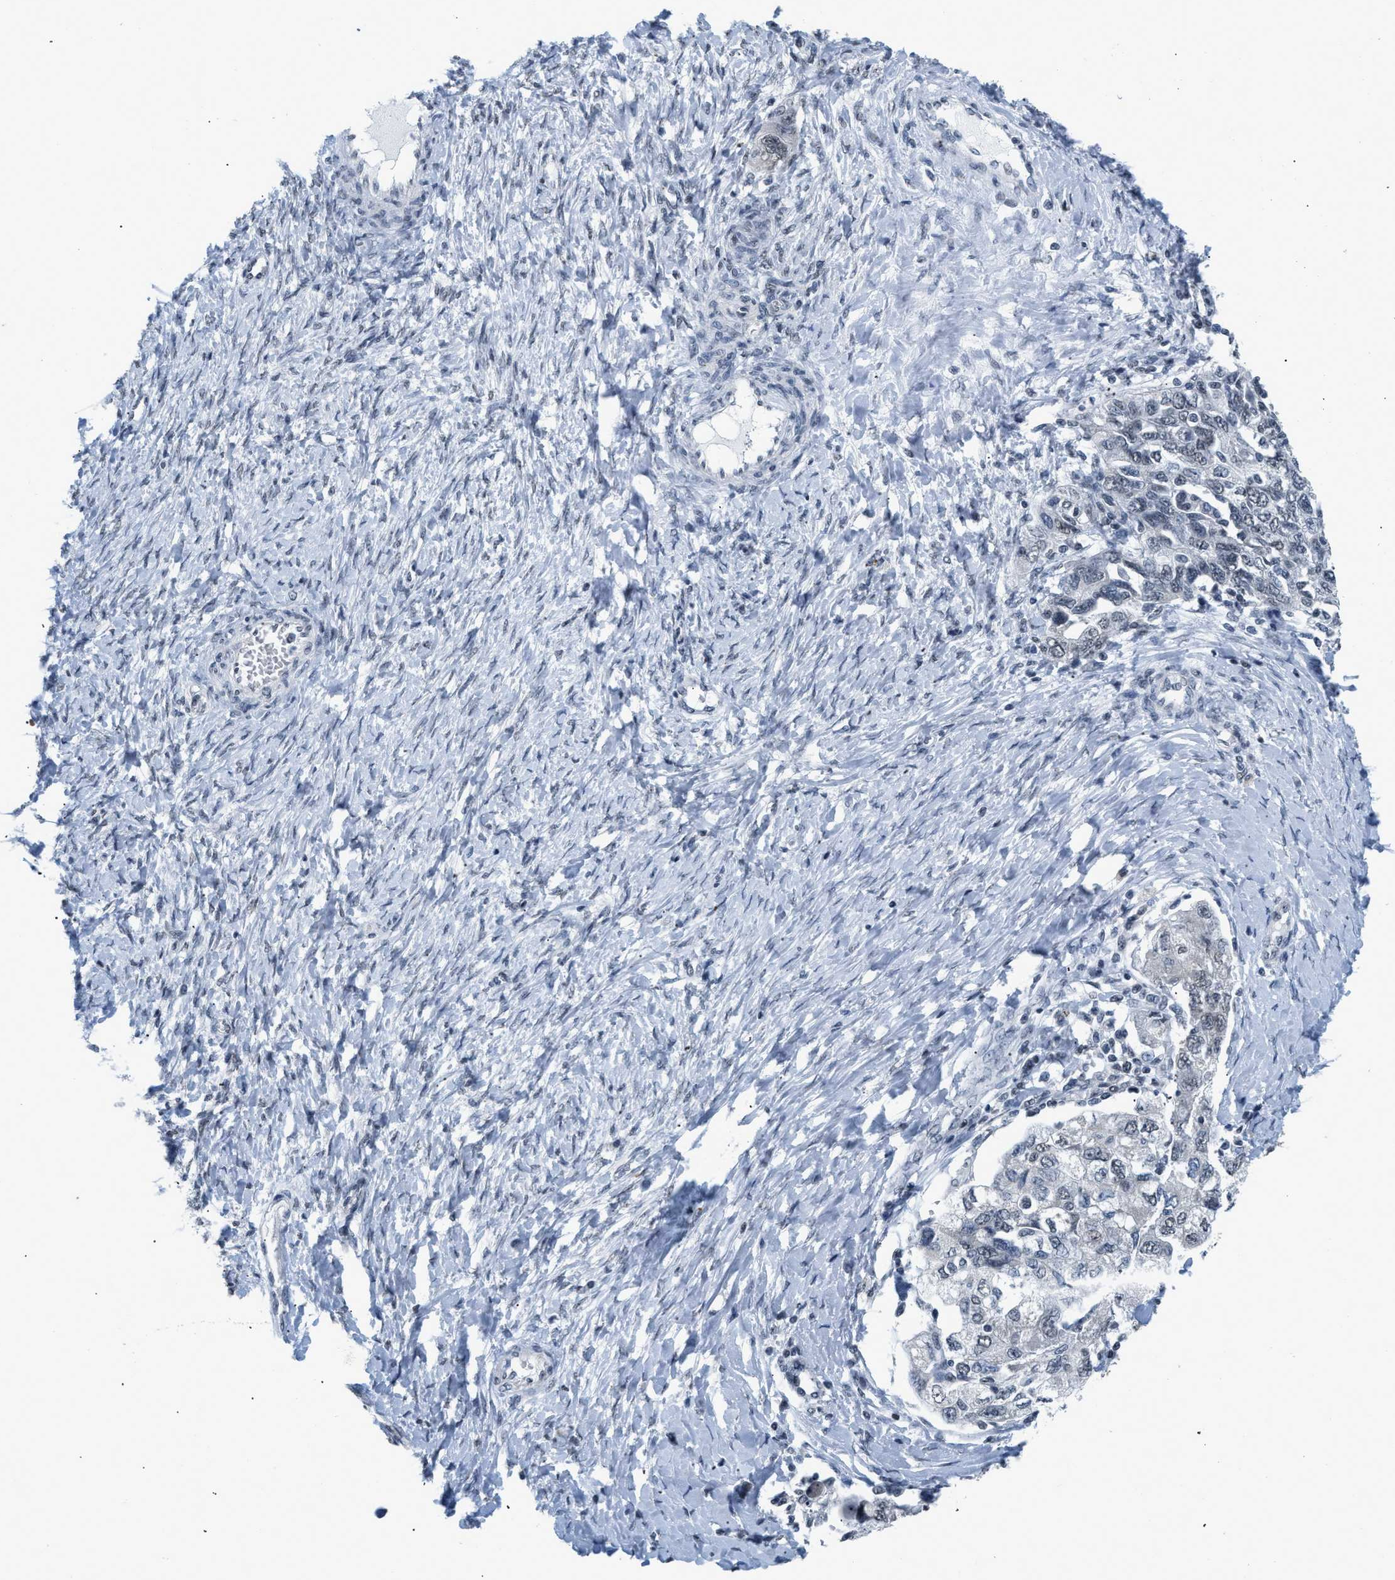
{"staining": {"intensity": "negative", "quantity": "none", "location": "none"}, "tissue": "ovarian cancer", "cell_type": "Tumor cells", "image_type": "cancer", "snomed": [{"axis": "morphology", "description": "Carcinoma, NOS"}, {"axis": "morphology", "description": "Cystadenocarcinoma, serous, NOS"}, {"axis": "topography", "description": "Ovary"}], "caption": "Human carcinoma (ovarian) stained for a protein using IHC reveals no expression in tumor cells.", "gene": "RAF1", "patient": {"sex": "female", "age": 69}}